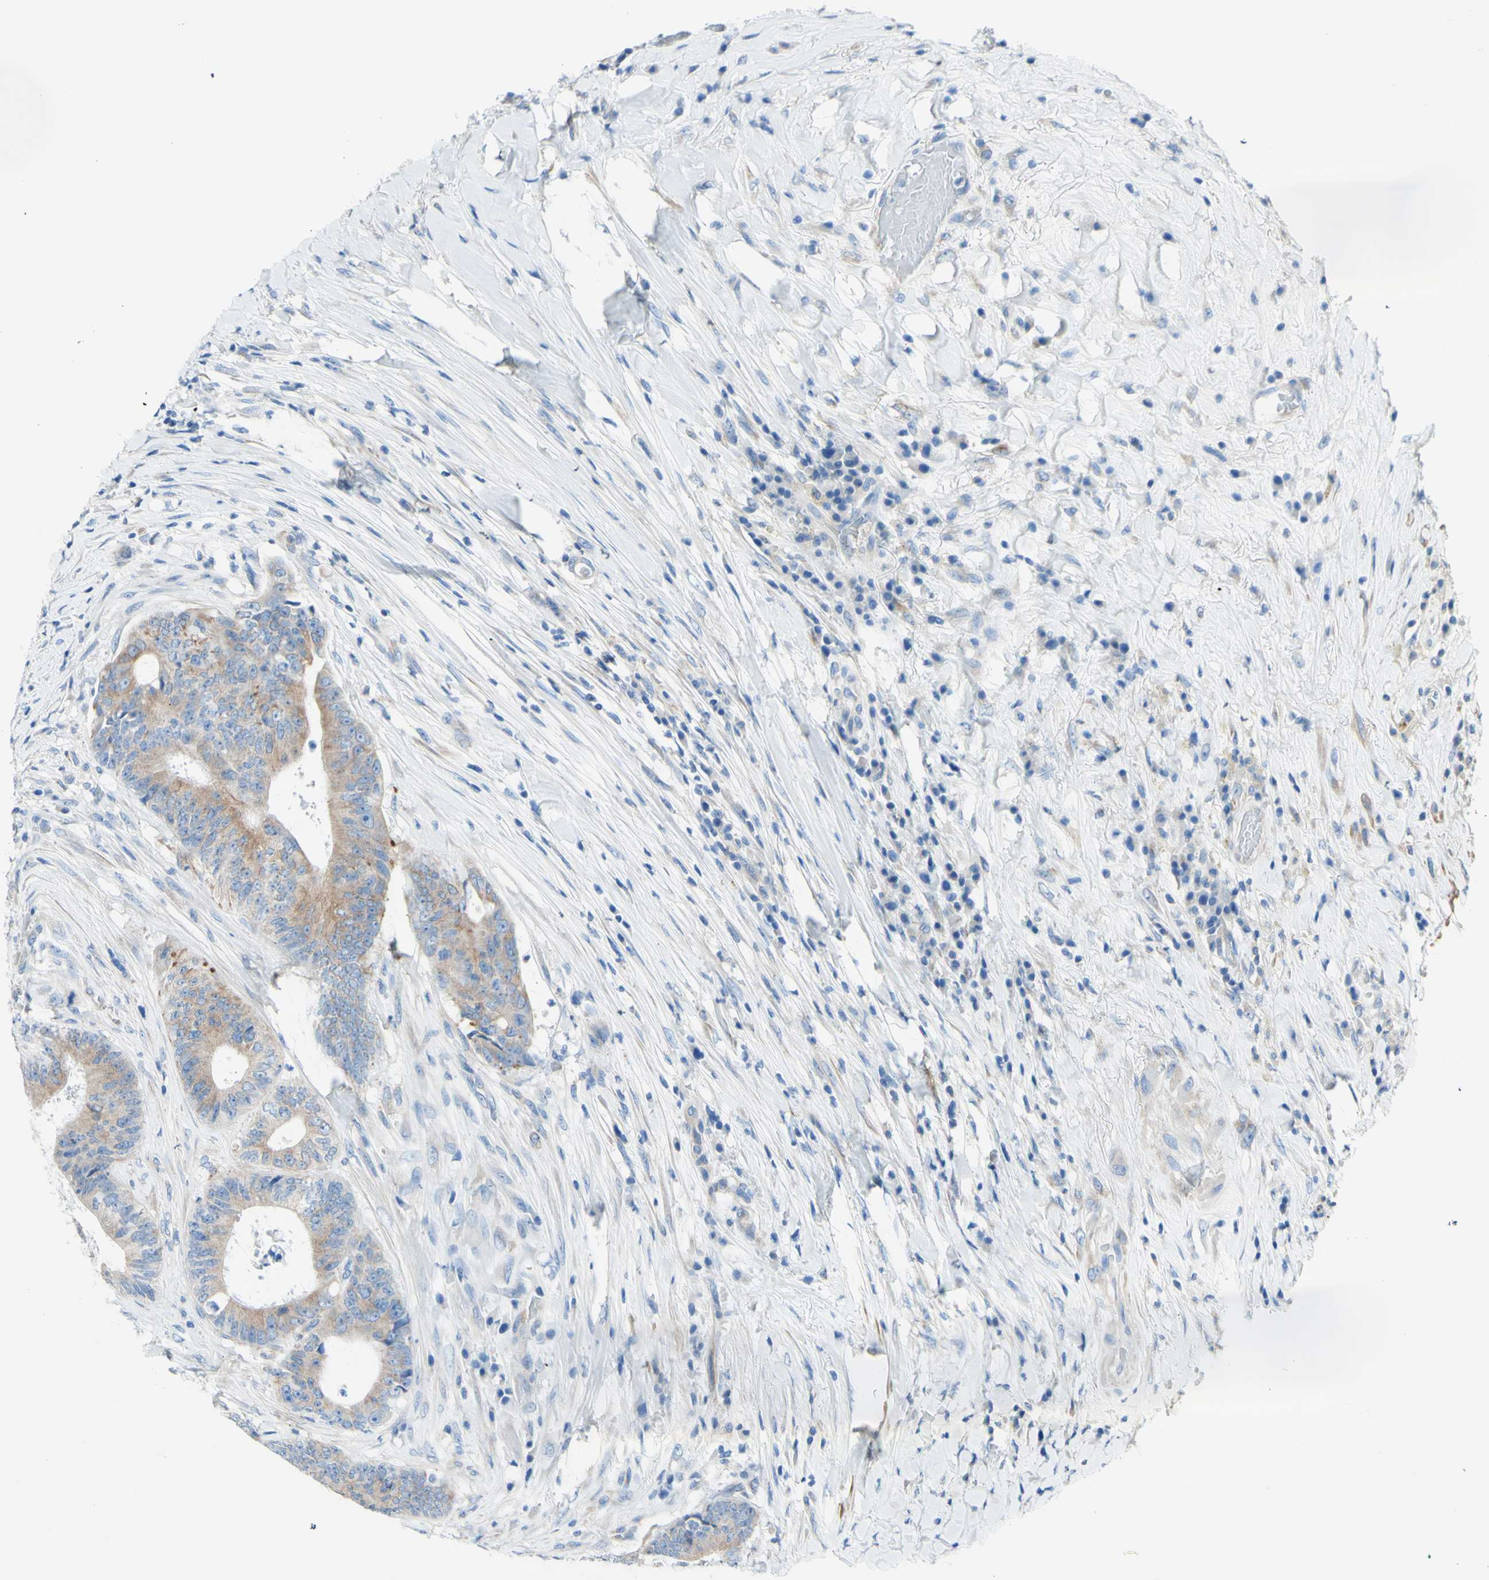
{"staining": {"intensity": "moderate", "quantity": "25%-75%", "location": "cytoplasmic/membranous"}, "tissue": "colorectal cancer", "cell_type": "Tumor cells", "image_type": "cancer", "snomed": [{"axis": "morphology", "description": "Adenocarcinoma, NOS"}, {"axis": "topography", "description": "Rectum"}], "caption": "A medium amount of moderate cytoplasmic/membranous staining is appreciated in approximately 25%-75% of tumor cells in adenocarcinoma (colorectal) tissue.", "gene": "RETREG2", "patient": {"sex": "male", "age": 72}}